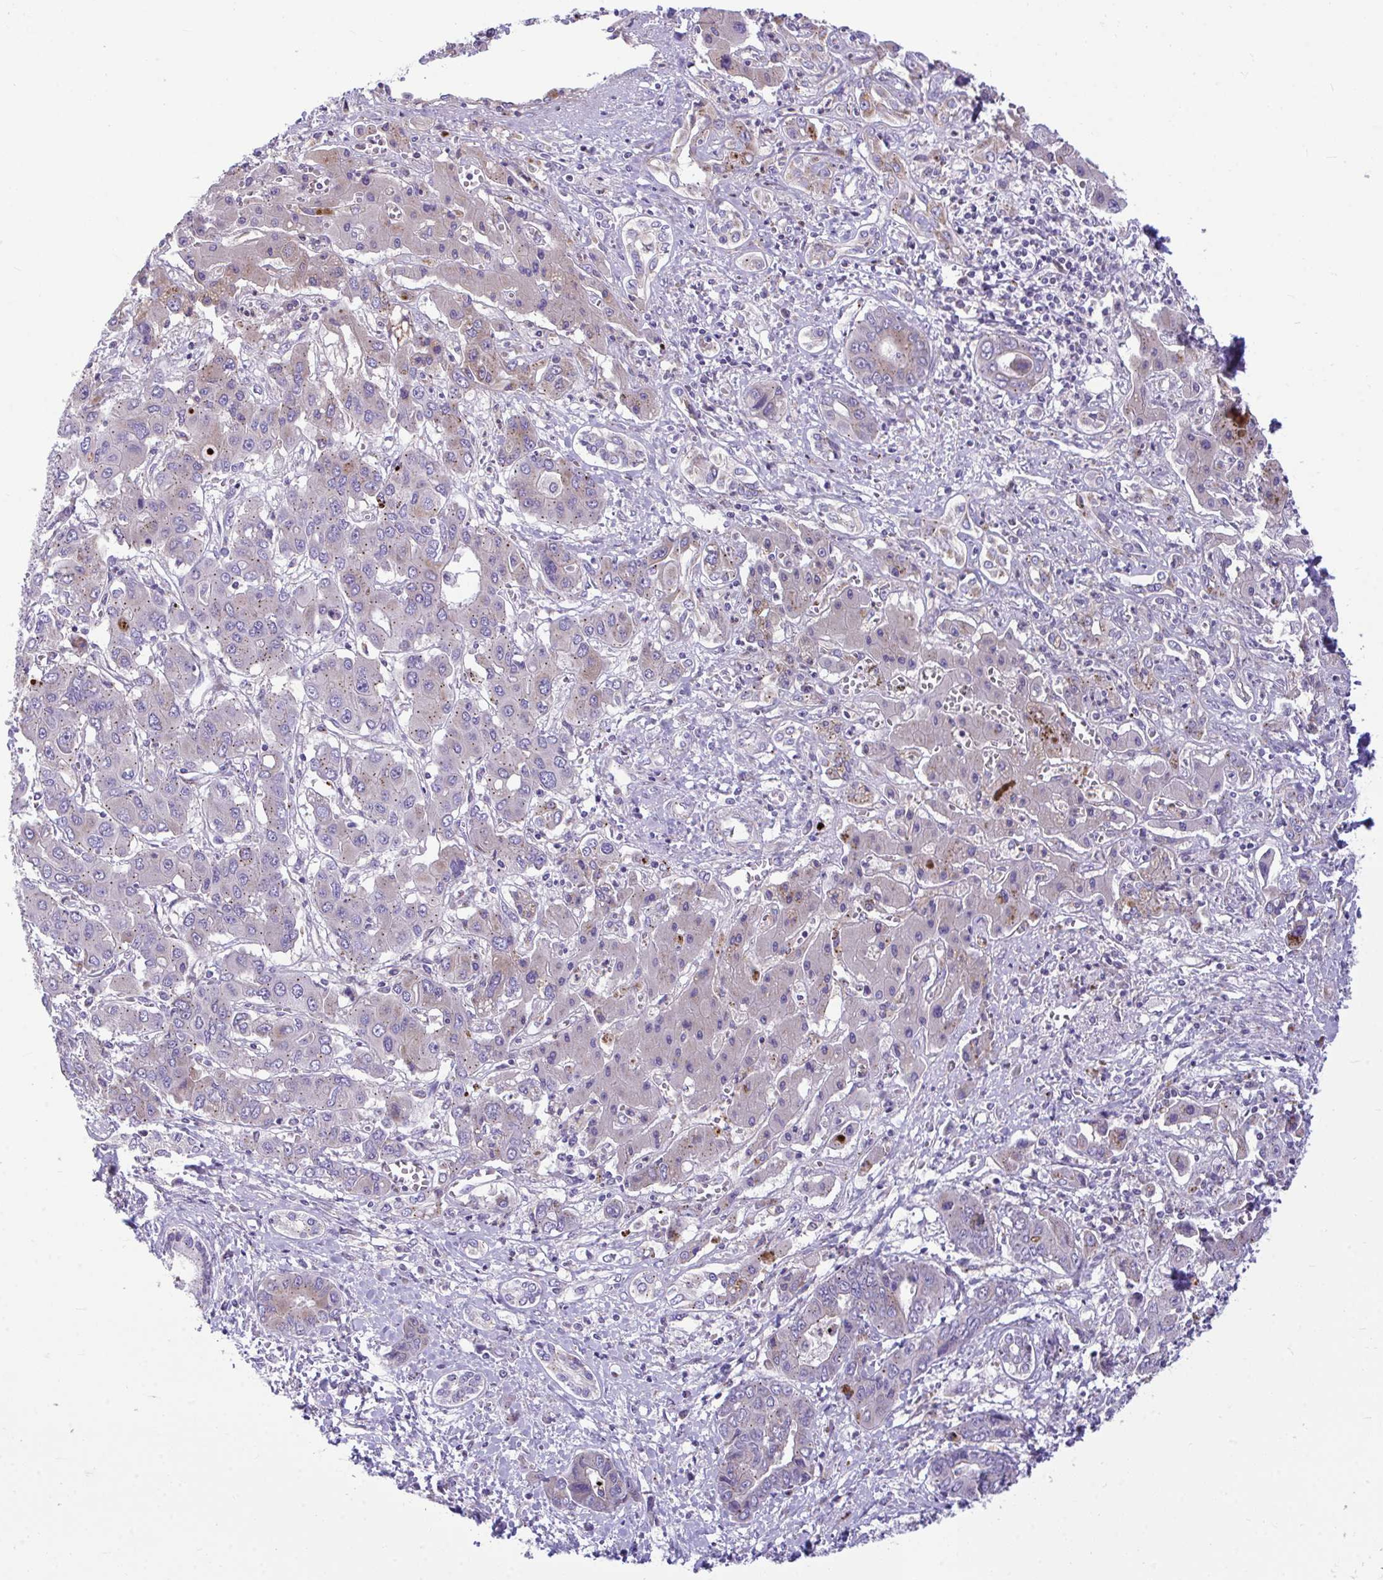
{"staining": {"intensity": "weak", "quantity": "<25%", "location": "cytoplasmic/membranous"}, "tissue": "liver cancer", "cell_type": "Tumor cells", "image_type": "cancer", "snomed": [{"axis": "morphology", "description": "Cholangiocarcinoma"}, {"axis": "topography", "description": "Liver"}], "caption": "High power microscopy histopathology image of an IHC photomicrograph of liver cholangiocarcinoma, revealing no significant staining in tumor cells.", "gene": "MRPS16", "patient": {"sex": "male", "age": 67}}